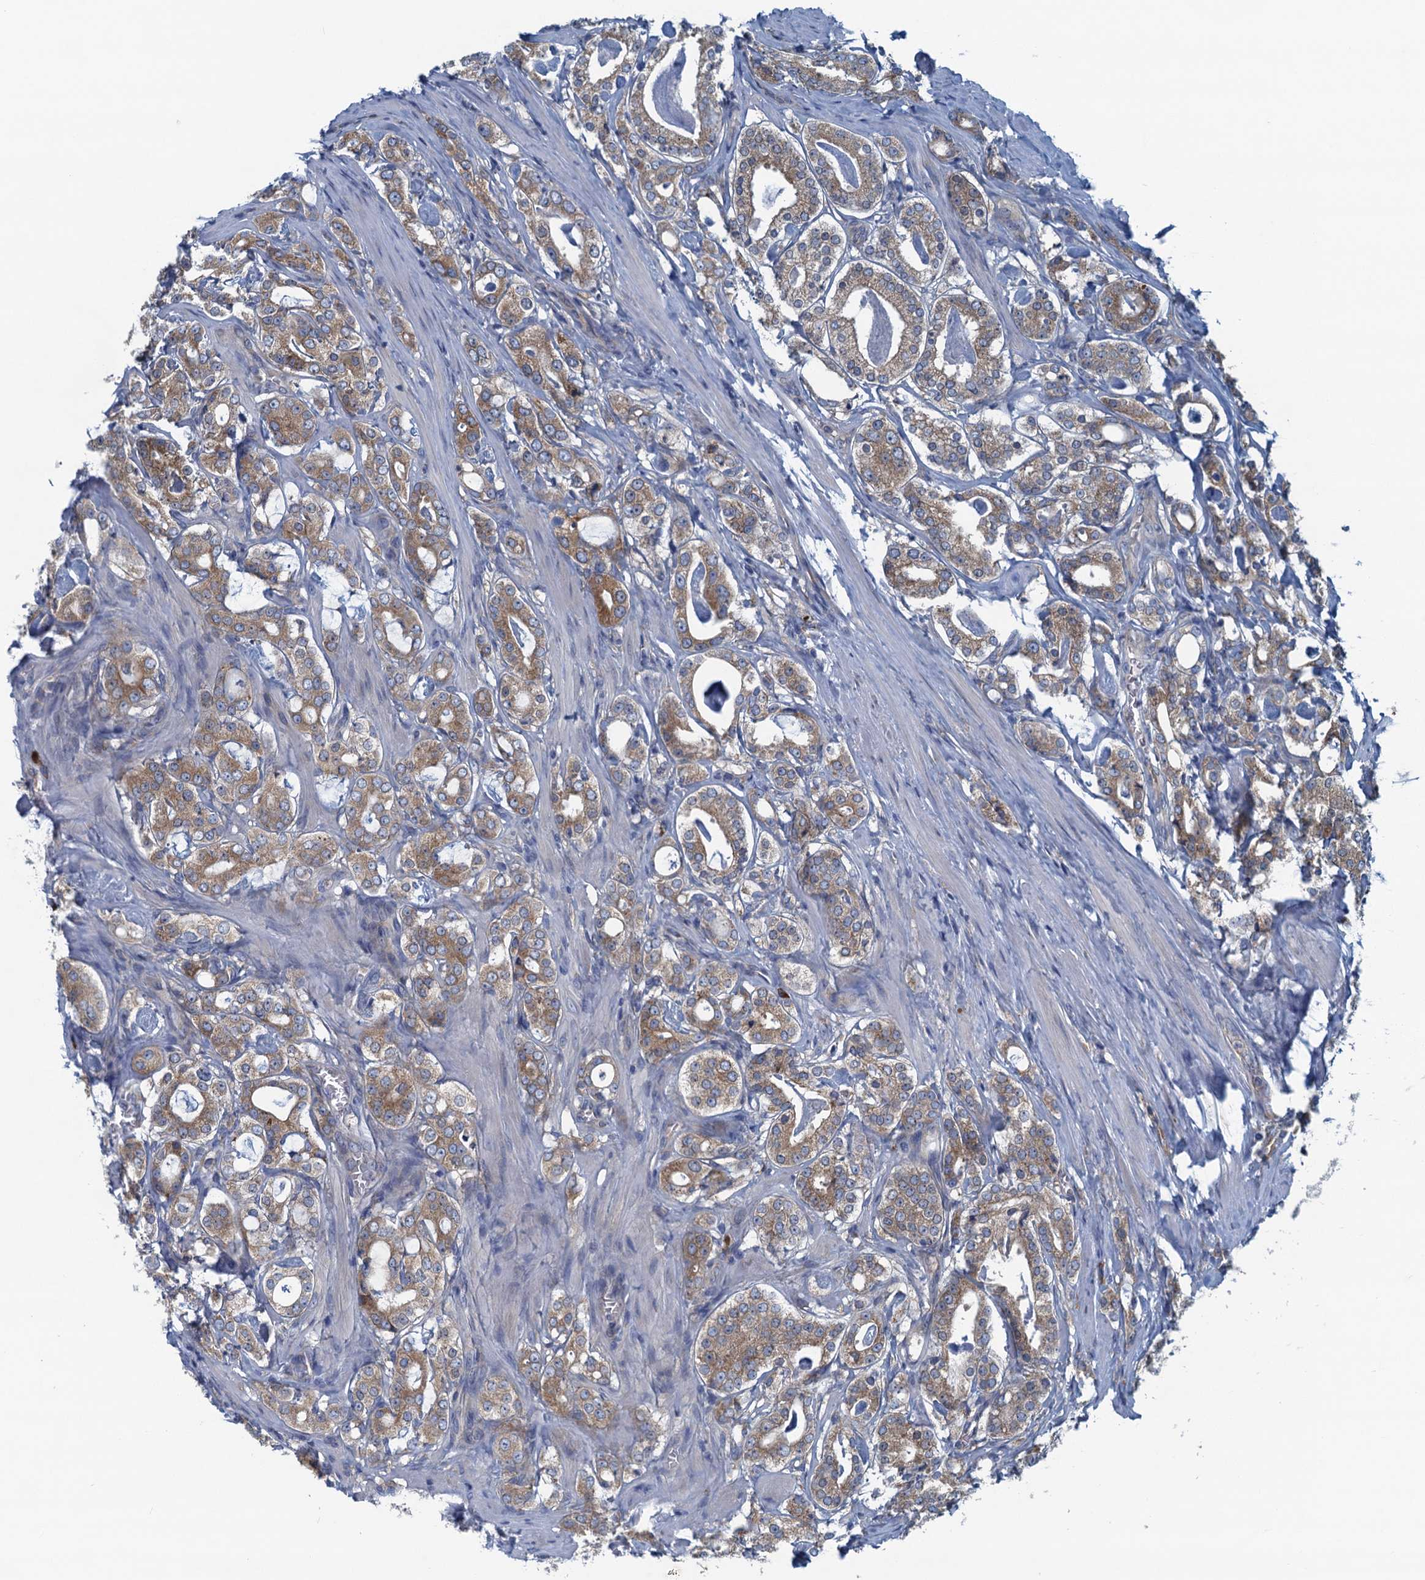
{"staining": {"intensity": "moderate", "quantity": ">75%", "location": "cytoplasmic/membranous"}, "tissue": "prostate cancer", "cell_type": "Tumor cells", "image_type": "cancer", "snomed": [{"axis": "morphology", "description": "Adenocarcinoma, High grade"}, {"axis": "topography", "description": "Prostate"}], "caption": "DAB immunohistochemical staining of human adenocarcinoma (high-grade) (prostate) displays moderate cytoplasmic/membranous protein positivity in about >75% of tumor cells.", "gene": "MYDGF", "patient": {"sex": "male", "age": 63}}